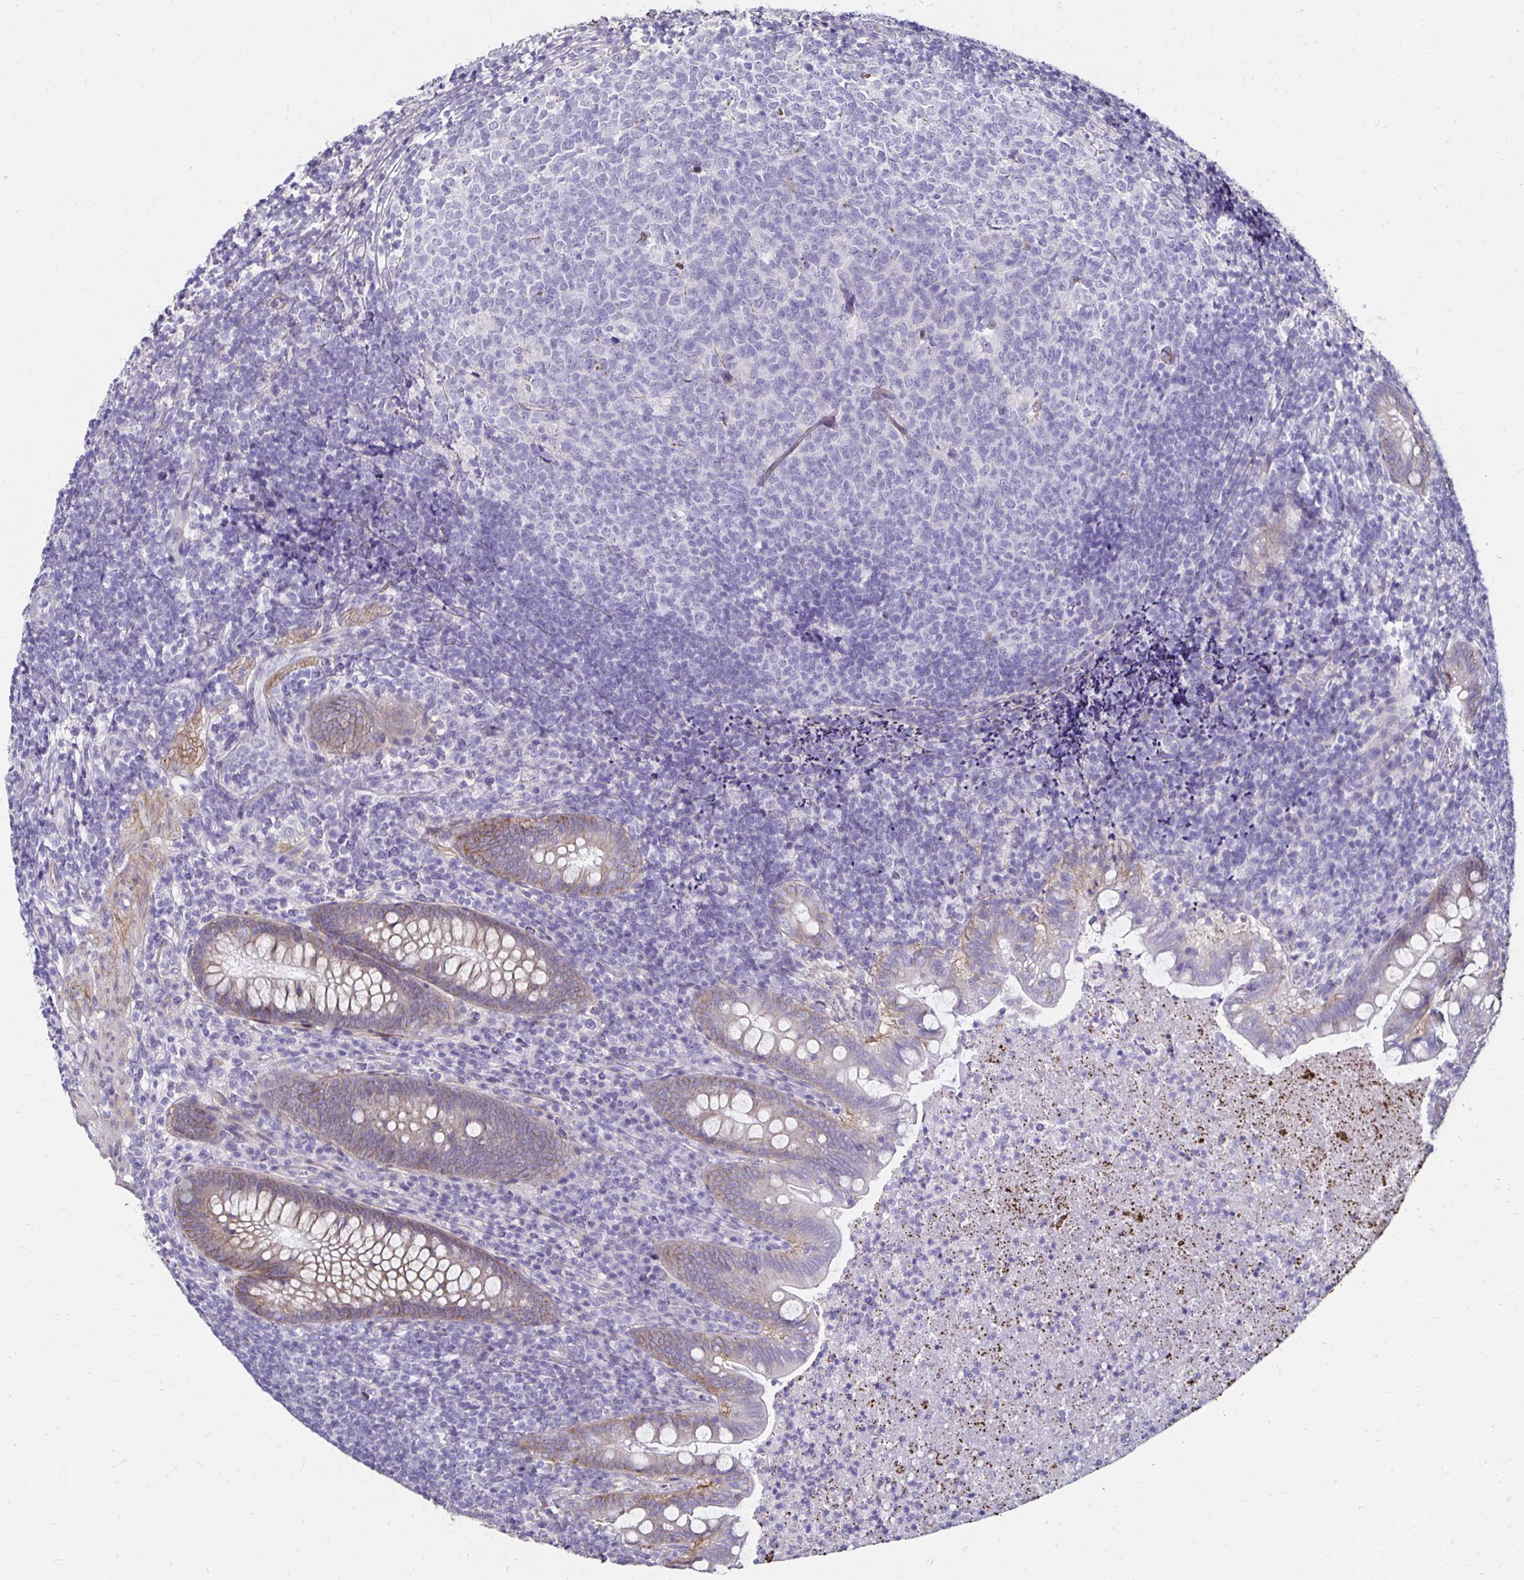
{"staining": {"intensity": "weak", "quantity": "<25%", "location": "cytoplasmic/membranous"}, "tissue": "appendix", "cell_type": "Glandular cells", "image_type": "normal", "snomed": [{"axis": "morphology", "description": "Normal tissue, NOS"}, {"axis": "topography", "description": "Appendix"}], "caption": "Histopathology image shows no protein positivity in glandular cells of unremarkable appendix.", "gene": "ITGB1", "patient": {"sex": "male", "age": 47}}